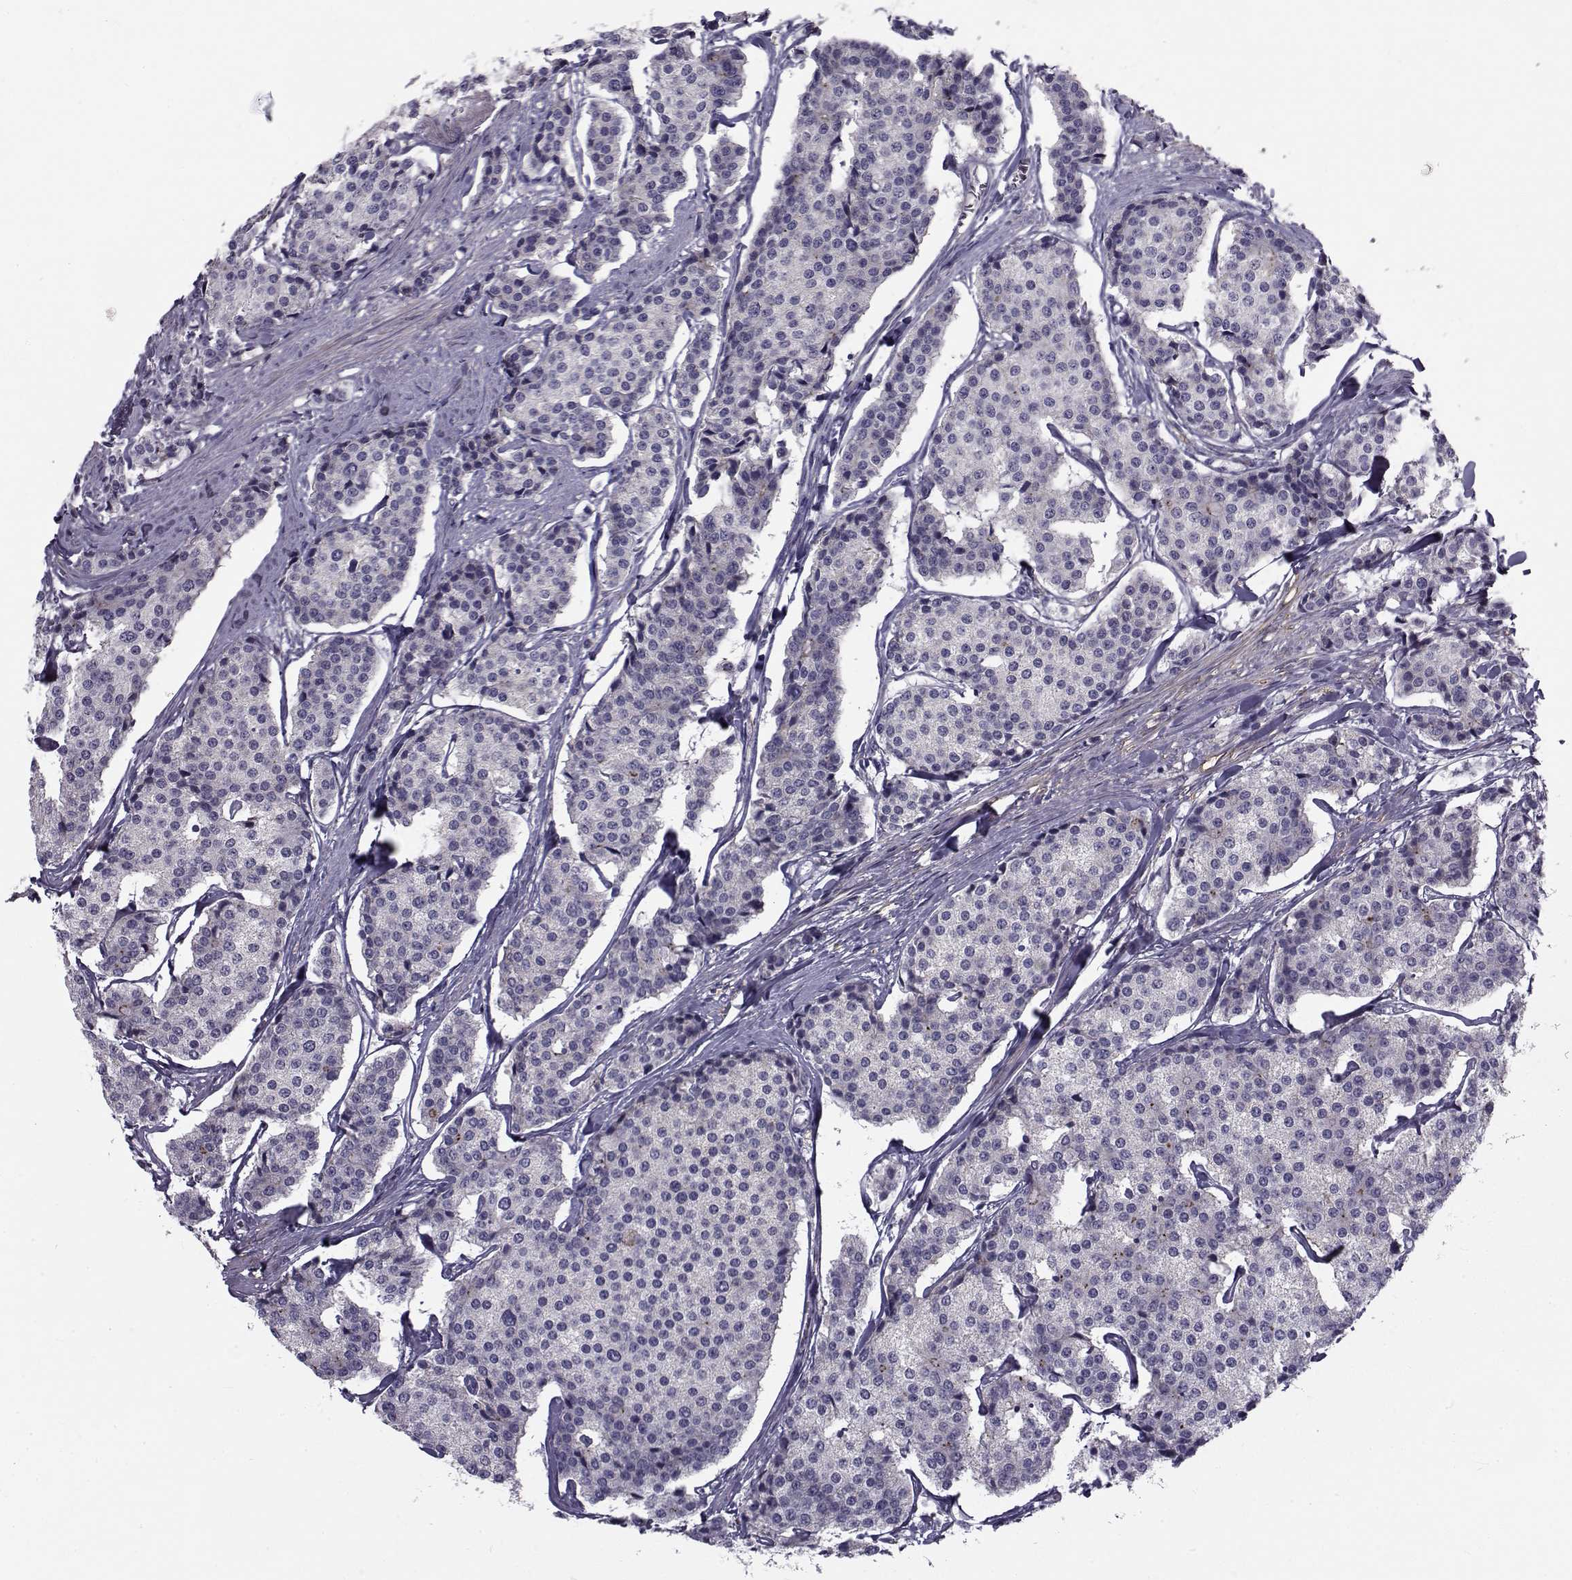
{"staining": {"intensity": "negative", "quantity": "none", "location": "none"}, "tissue": "carcinoid", "cell_type": "Tumor cells", "image_type": "cancer", "snomed": [{"axis": "morphology", "description": "Carcinoid, malignant, NOS"}, {"axis": "topography", "description": "Small intestine"}], "caption": "Immunohistochemistry (IHC) micrograph of neoplastic tissue: carcinoid (malignant) stained with DAB demonstrates no significant protein positivity in tumor cells.", "gene": "LRRC27", "patient": {"sex": "female", "age": 65}}